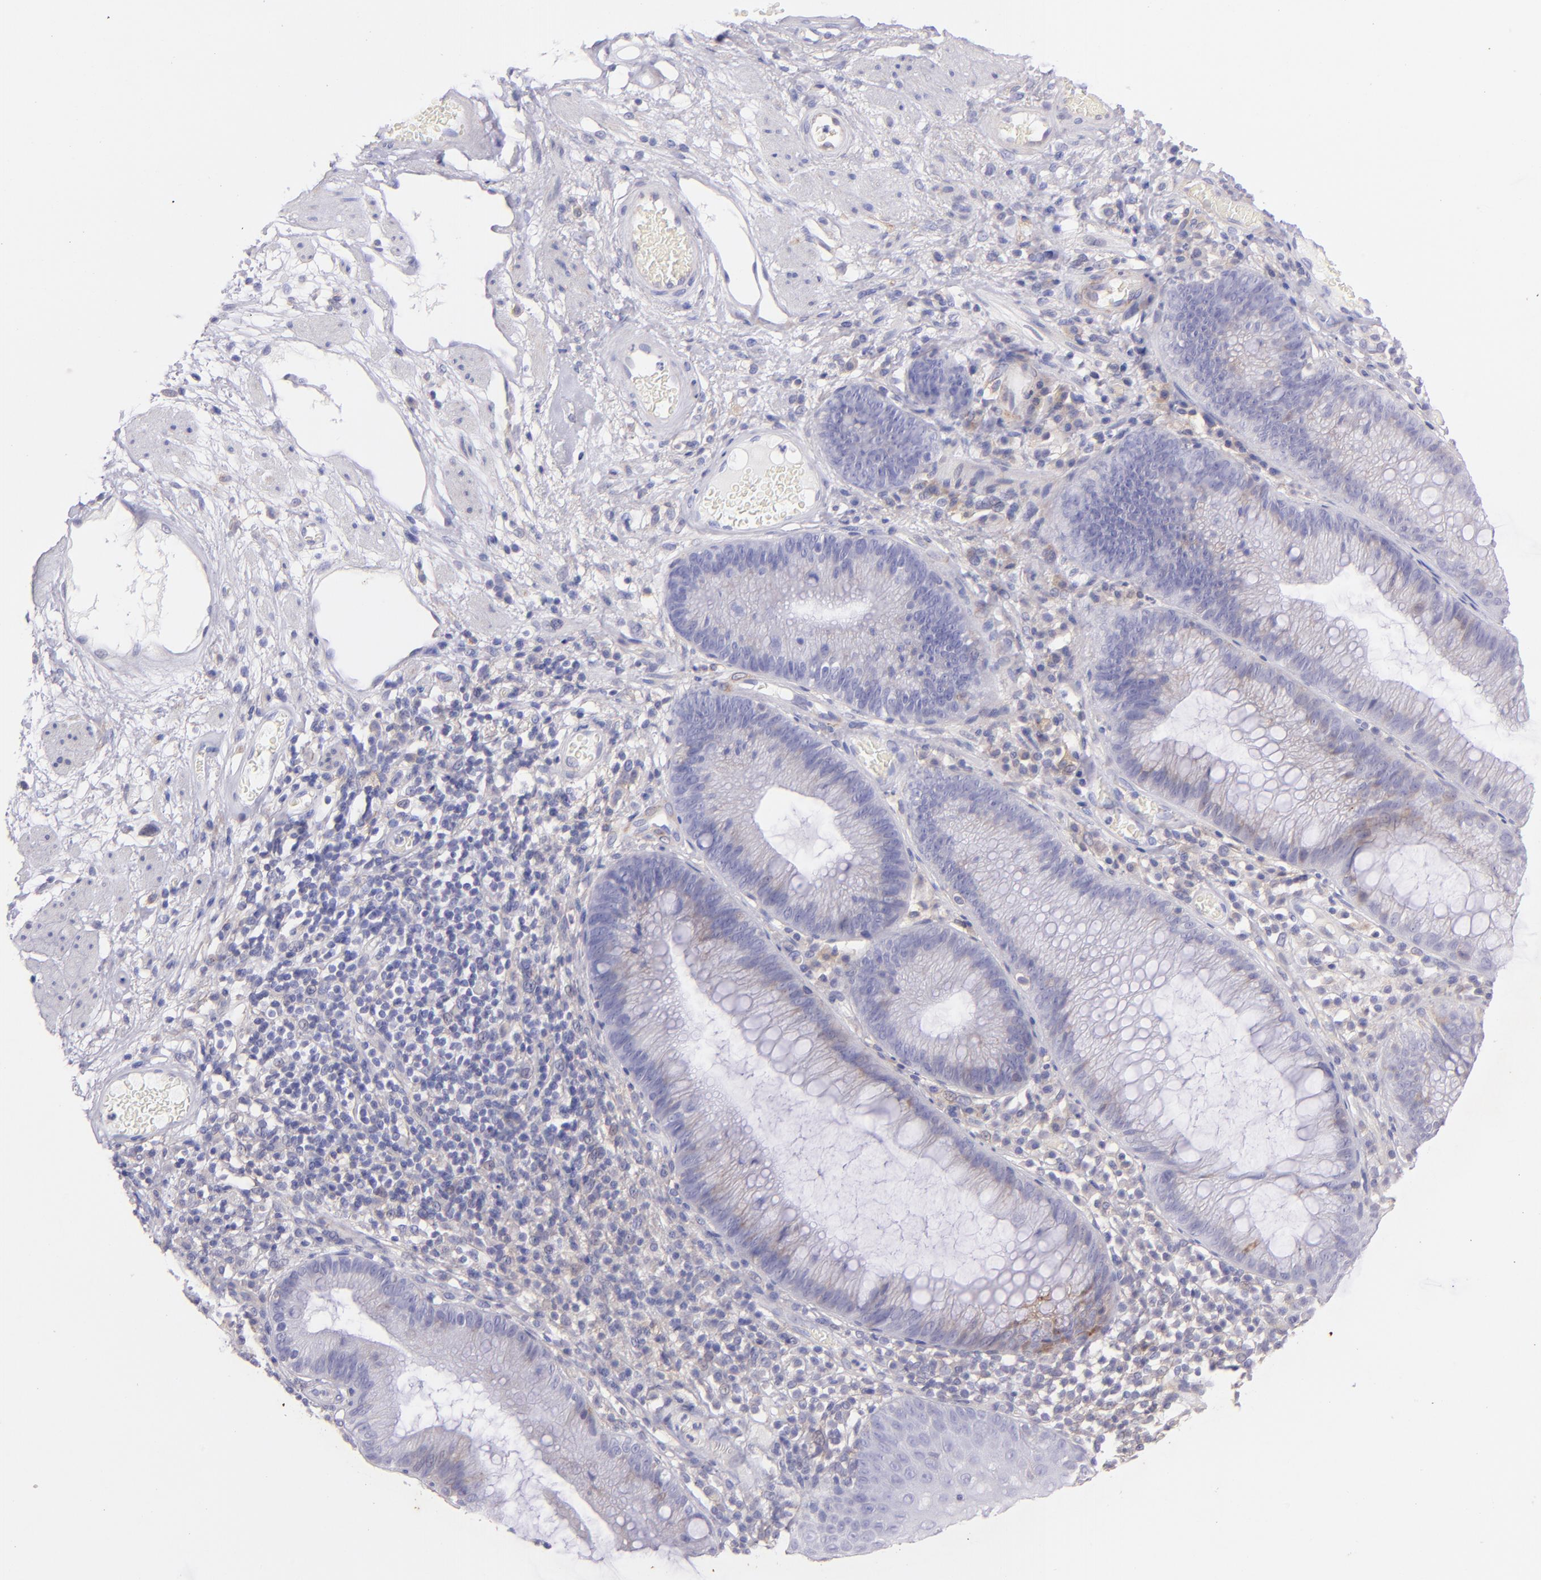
{"staining": {"intensity": "moderate", "quantity": "25%-75%", "location": "cytoplasmic/membranous"}, "tissue": "skin", "cell_type": "Epidermal cells", "image_type": "normal", "snomed": [{"axis": "morphology", "description": "Normal tissue, NOS"}, {"axis": "morphology", "description": "Hemorrhoids"}, {"axis": "morphology", "description": "Inflammation, NOS"}, {"axis": "topography", "description": "Anal"}], "caption": "Immunohistochemical staining of unremarkable skin reveals moderate cytoplasmic/membranous protein staining in approximately 25%-75% of epidermal cells. (DAB (3,3'-diaminobenzidine) IHC with brightfield microscopy, high magnification).", "gene": "RET", "patient": {"sex": "male", "age": 60}}